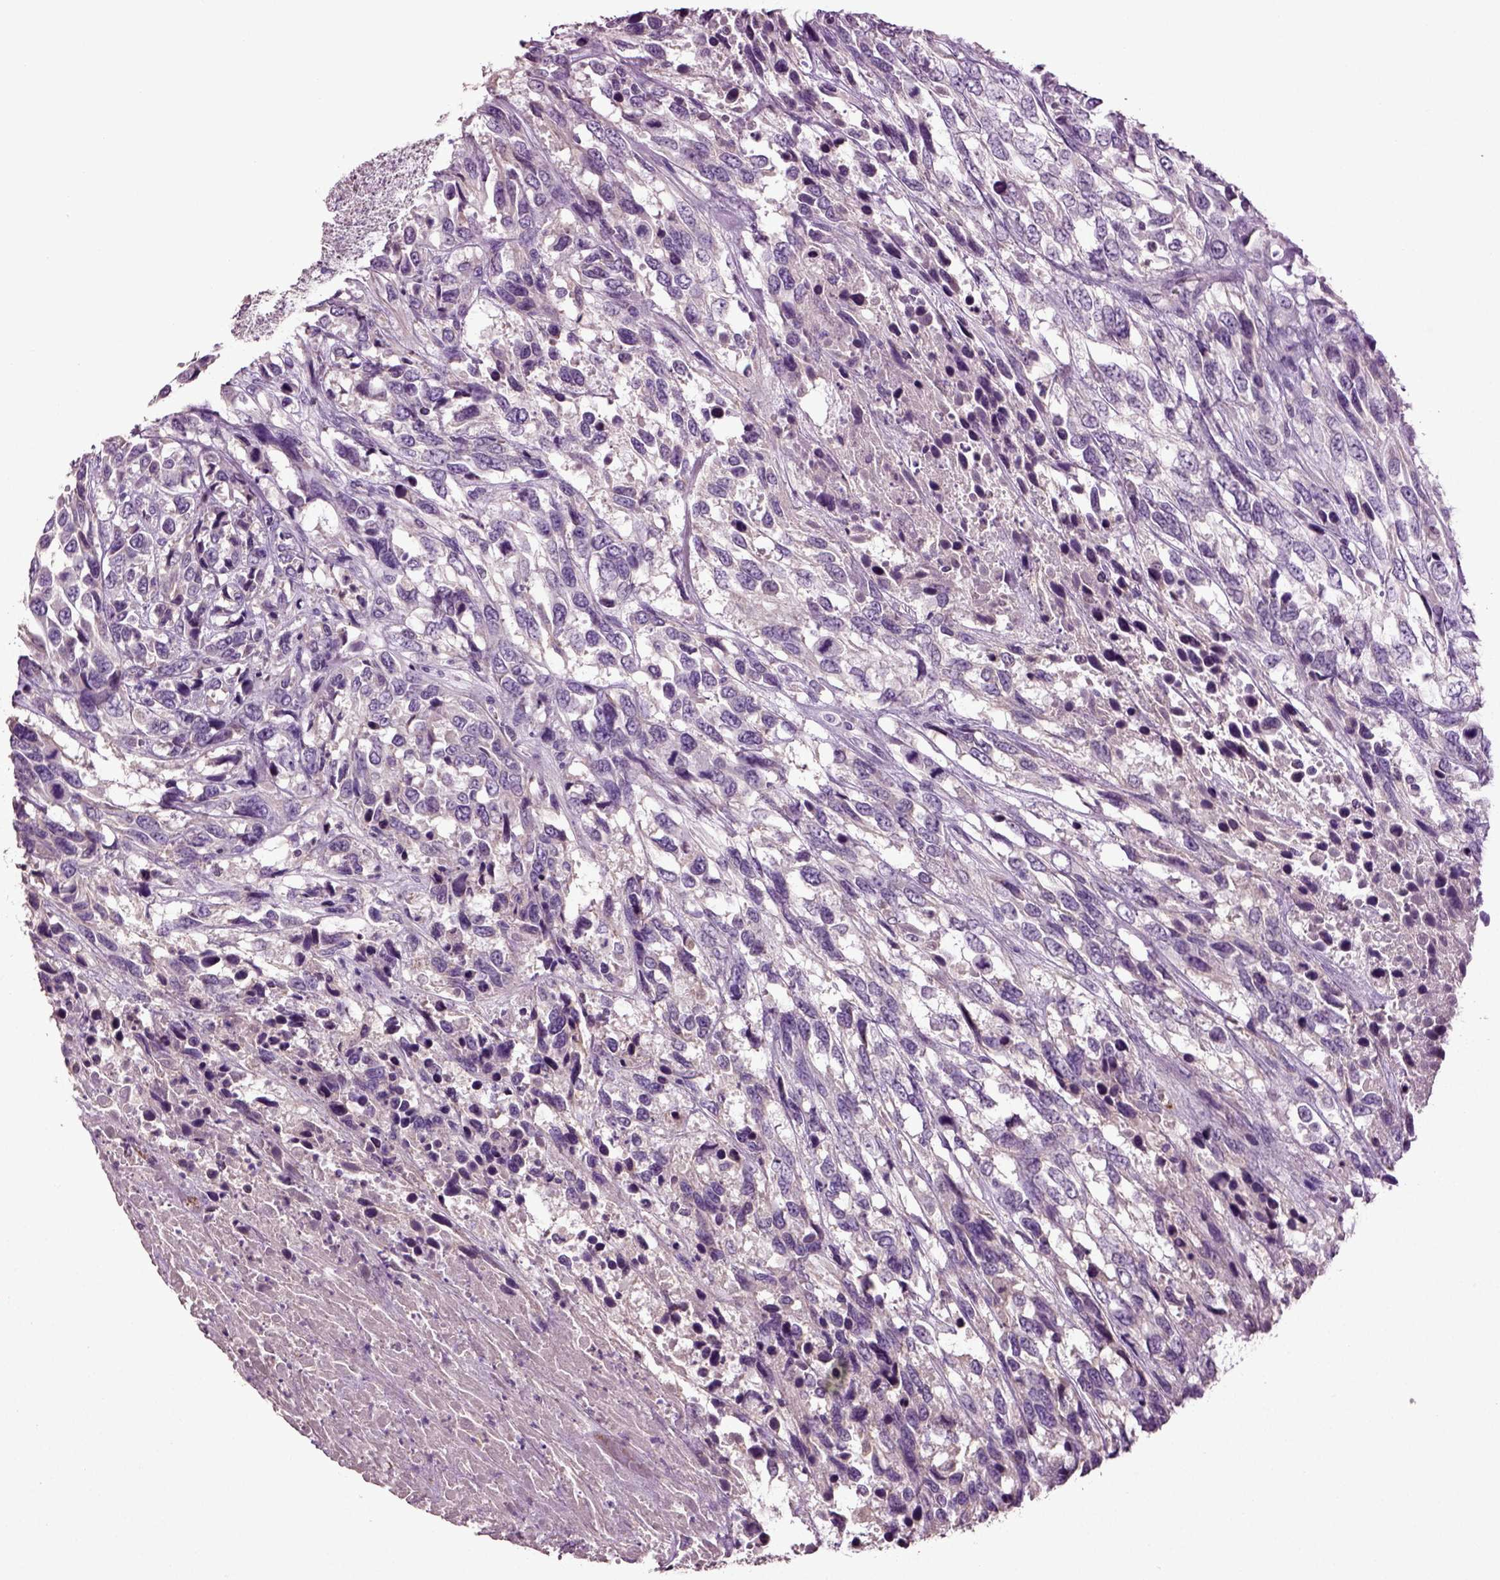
{"staining": {"intensity": "negative", "quantity": "none", "location": "none"}, "tissue": "urothelial cancer", "cell_type": "Tumor cells", "image_type": "cancer", "snomed": [{"axis": "morphology", "description": "Urothelial carcinoma, High grade"}, {"axis": "topography", "description": "Urinary bladder"}], "caption": "Tumor cells are negative for brown protein staining in high-grade urothelial carcinoma. (Brightfield microscopy of DAB (3,3'-diaminobenzidine) IHC at high magnification).", "gene": "DEFB118", "patient": {"sex": "female", "age": 70}}